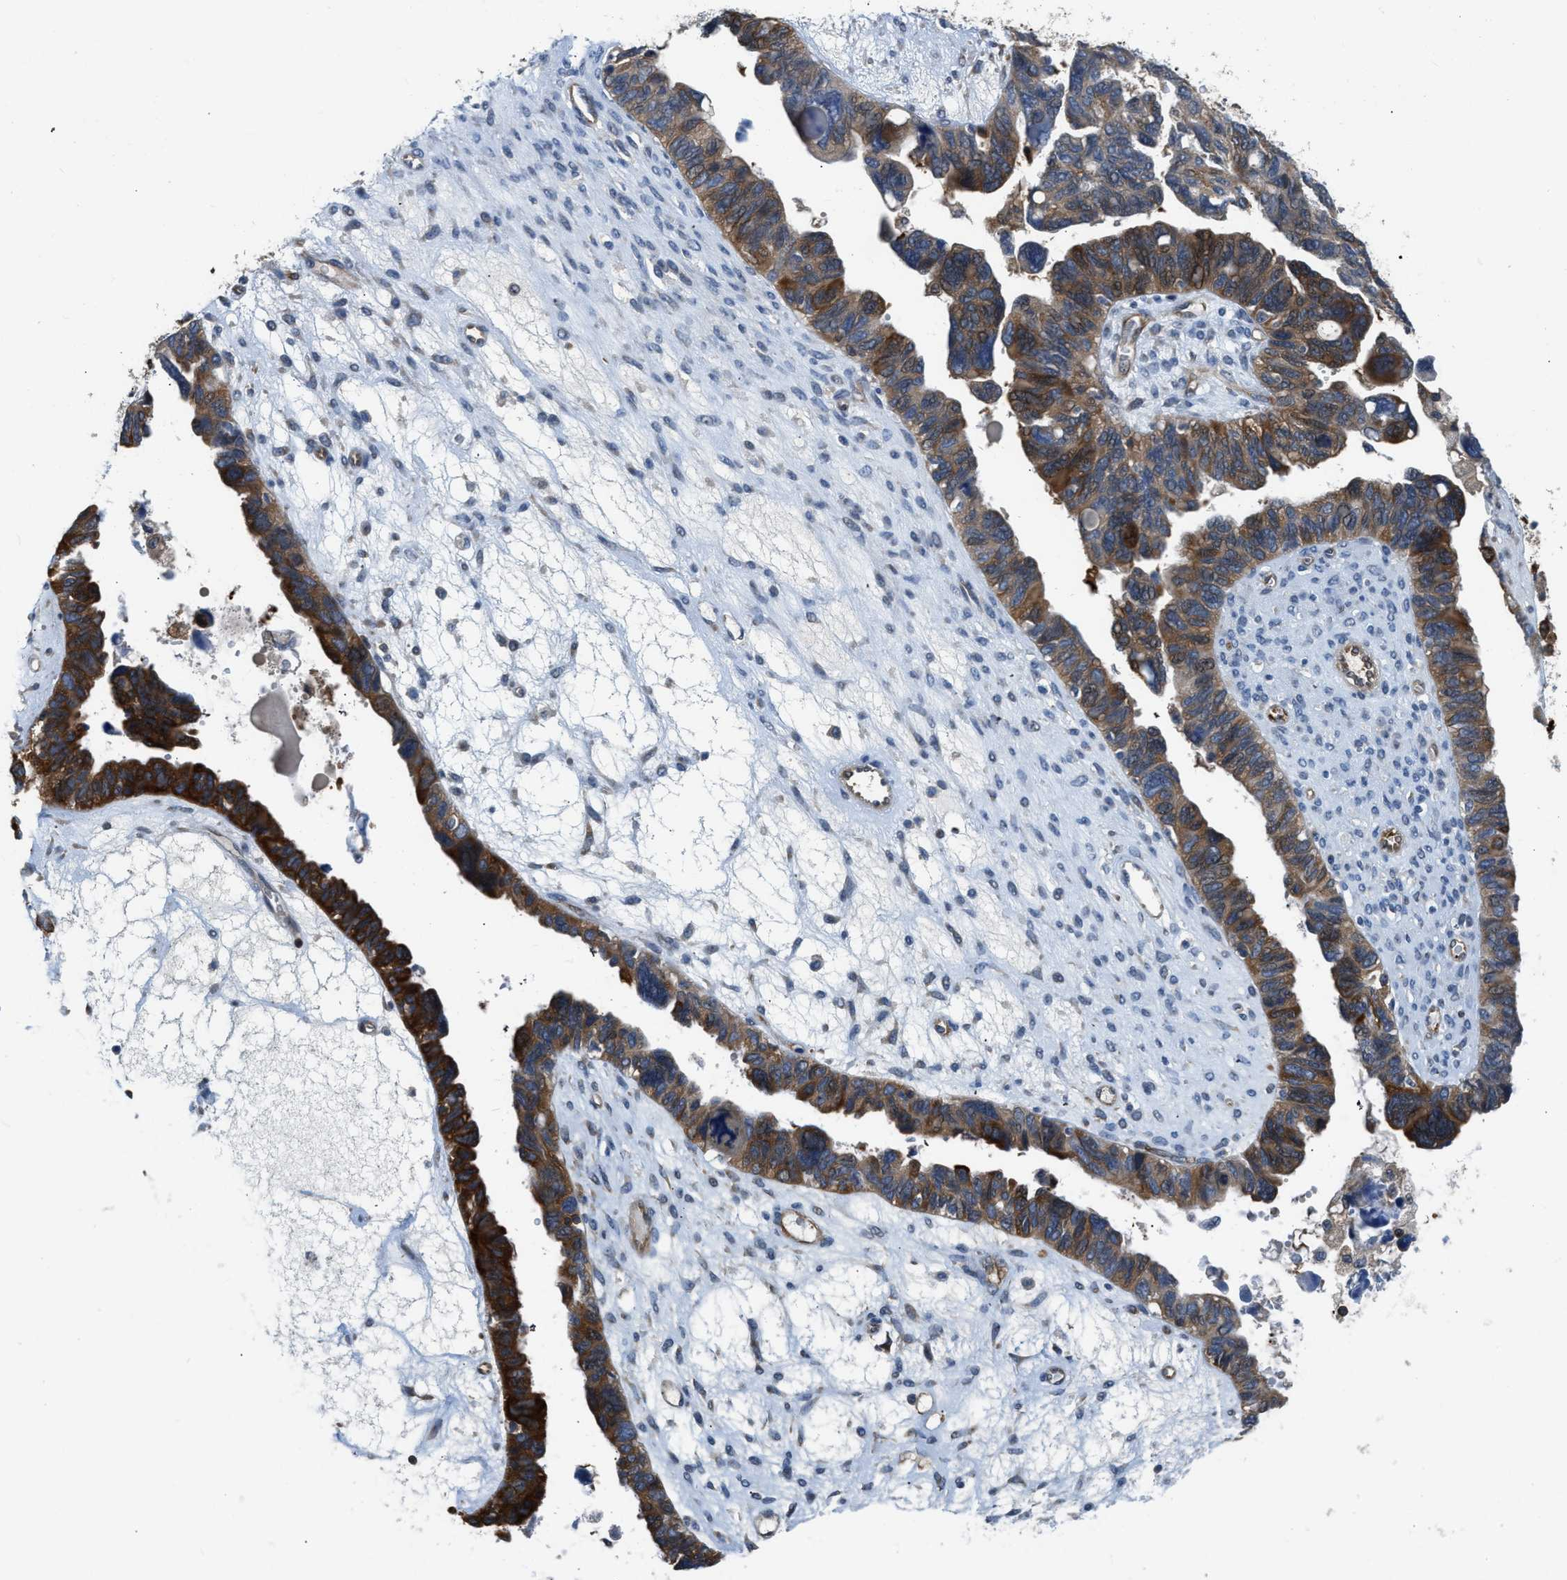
{"staining": {"intensity": "strong", "quantity": "25%-75%", "location": "cytoplasmic/membranous"}, "tissue": "ovarian cancer", "cell_type": "Tumor cells", "image_type": "cancer", "snomed": [{"axis": "morphology", "description": "Cystadenocarcinoma, serous, NOS"}, {"axis": "topography", "description": "Ovary"}], "caption": "An image showing strong cytoplasmic/membranous expression in approximately 25%-75% of tumor cells in serous cystadenocarcinoma (ovarian), as visualized by brown immunohistochemical staining.", "gene": "PFKP", "patient": {"sex": "female", "age": 79}}